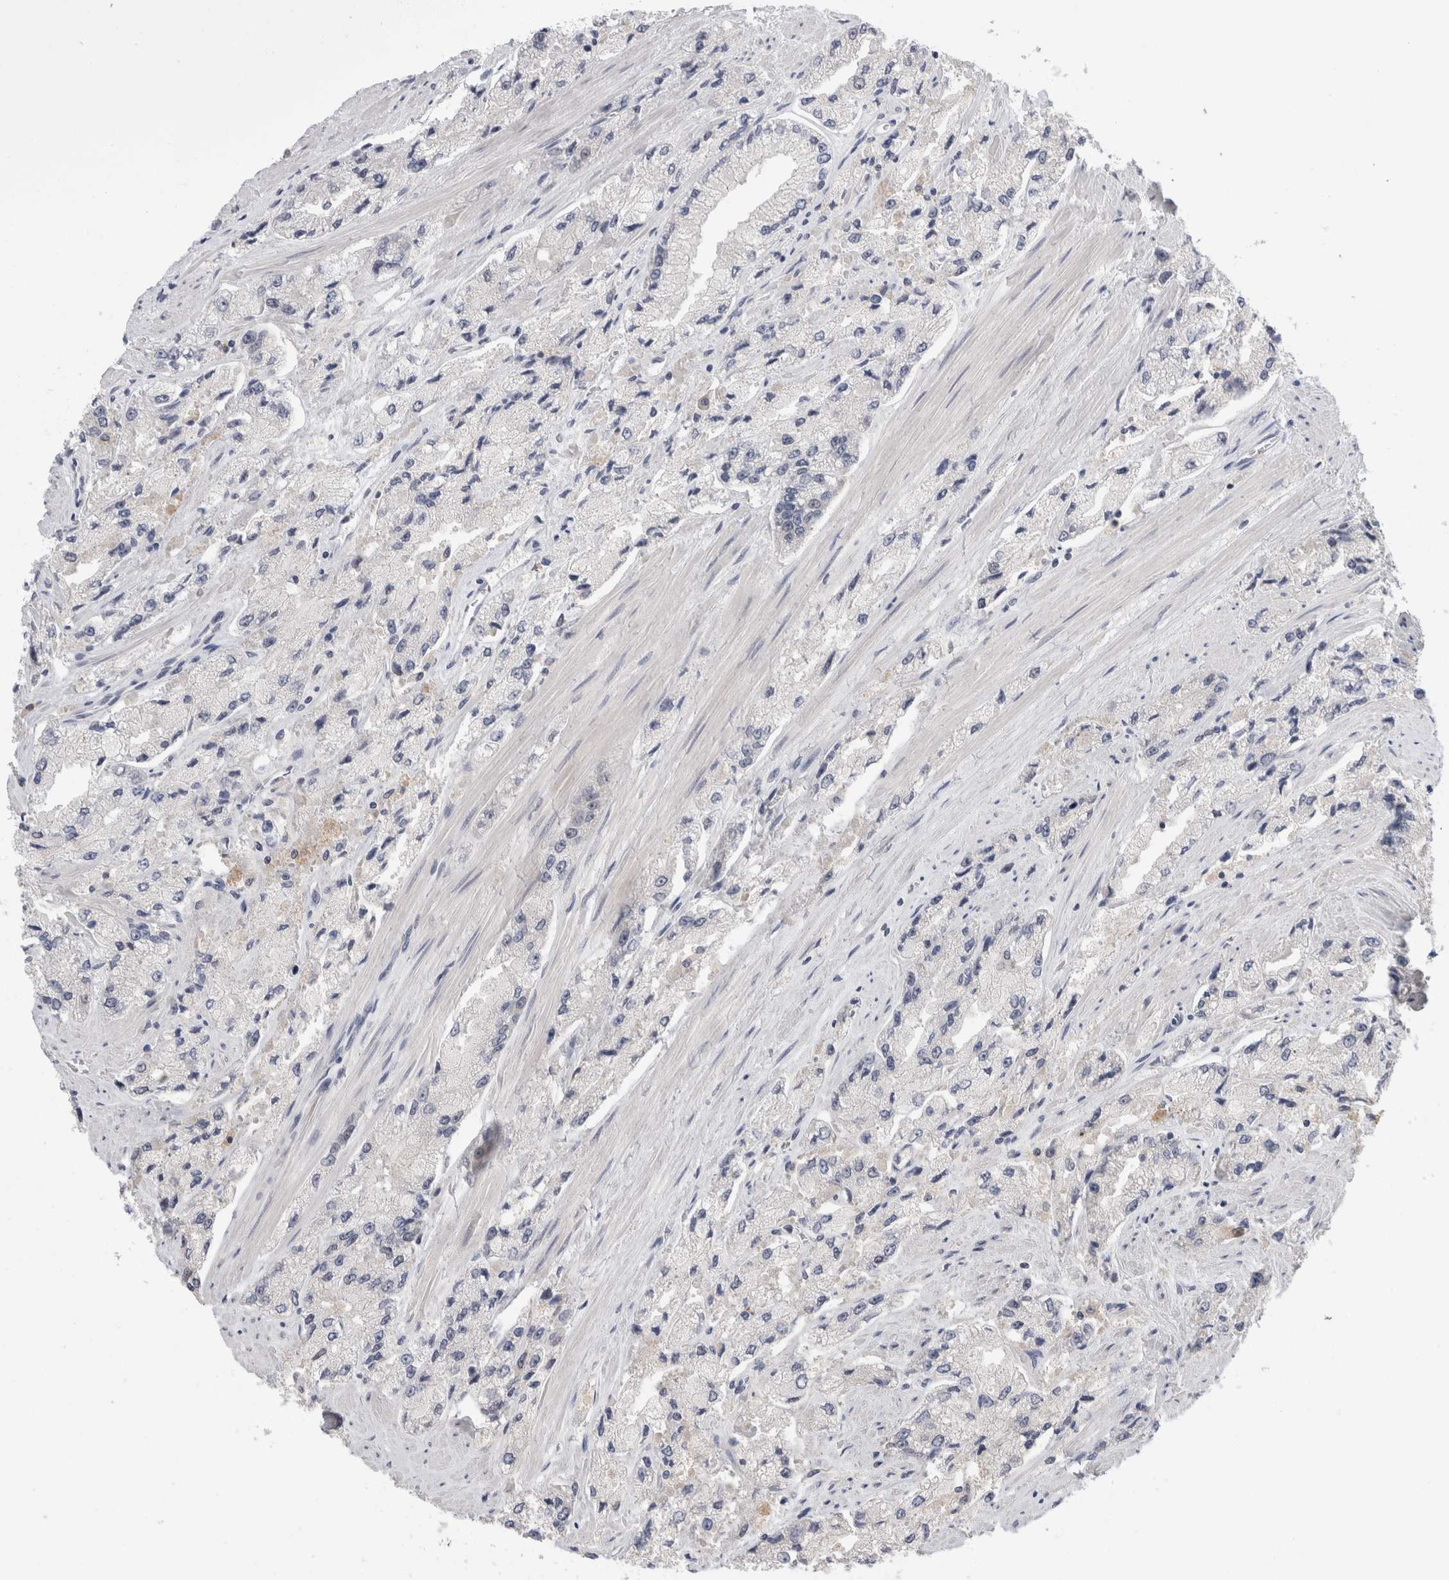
{"staining": {"intensity": "negative", "quantity": "none", "location": "none"}, "tissue": "prostate cancer", "cell_type": "Tumor cells", "image_type": "cancer", "snomed": [{"axis": "morphology", "description": "Adenocarcinoma, High grade"}, {"axis": "topography", "description": "Prostate"}], "caption": "Prostate cancer was stained to show a protein in brown. There is no significant staining in tumor cells. (Immunohistochemistry, brightfield microscopy, high magnification).", "gene": "ZNF24", "patient": {"sex": "male", "age": 58}}